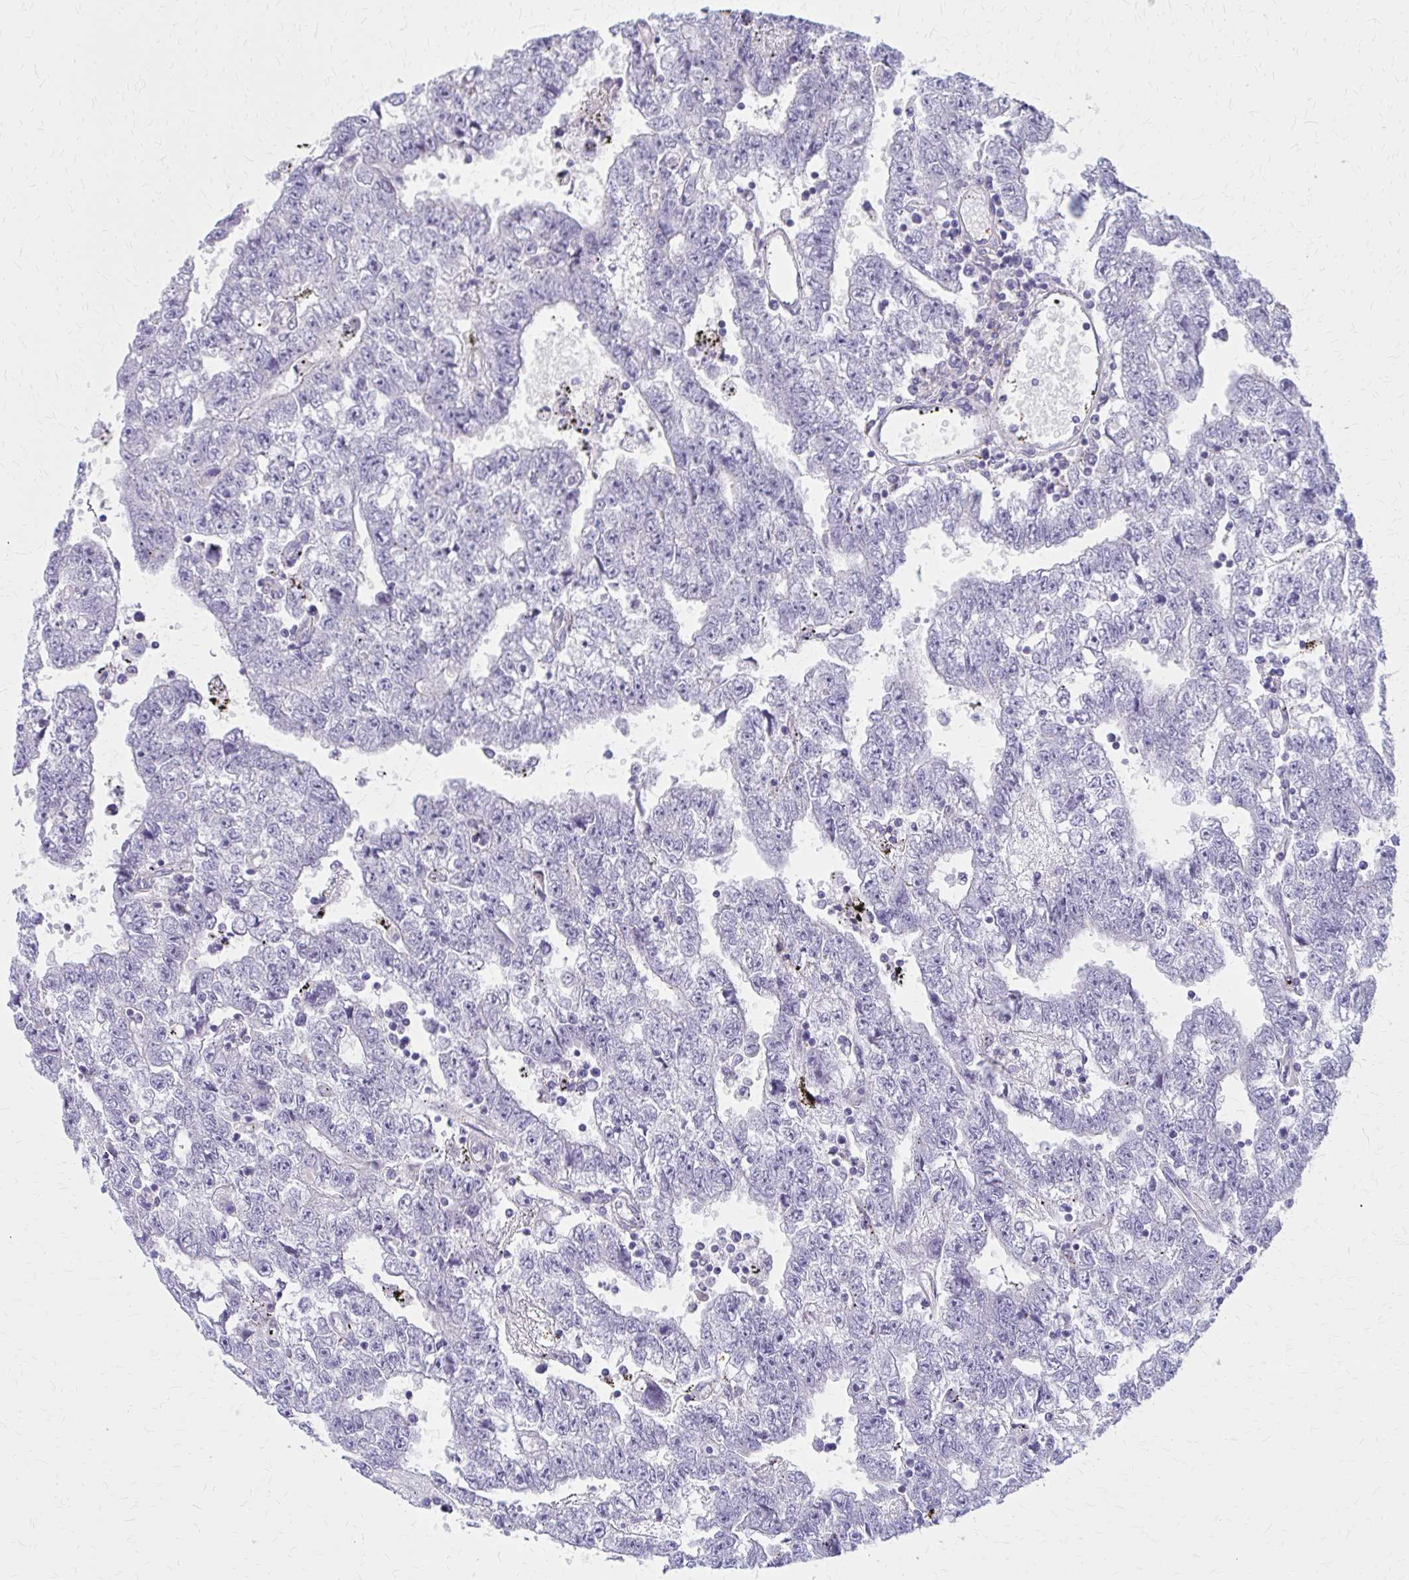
{"staining": {"intensity": "negative", "quantity": "none", "location": "none"}, "tissue": "testis cancer", "cell_type": "Tumor cells", "image_type": "cancer", "snomed": [{"axis": "morphology", "description": "Carcinoma, Embryonal, NOS"}, {"axis": "topography", "description": "Testis"}], "caption": "An IHC micrograph of testis cancer is shown. There is no staining in tumor cells of testis cancer.", "gene": "GLYATL2", "patient": {"sex": "male", "age": 25}}